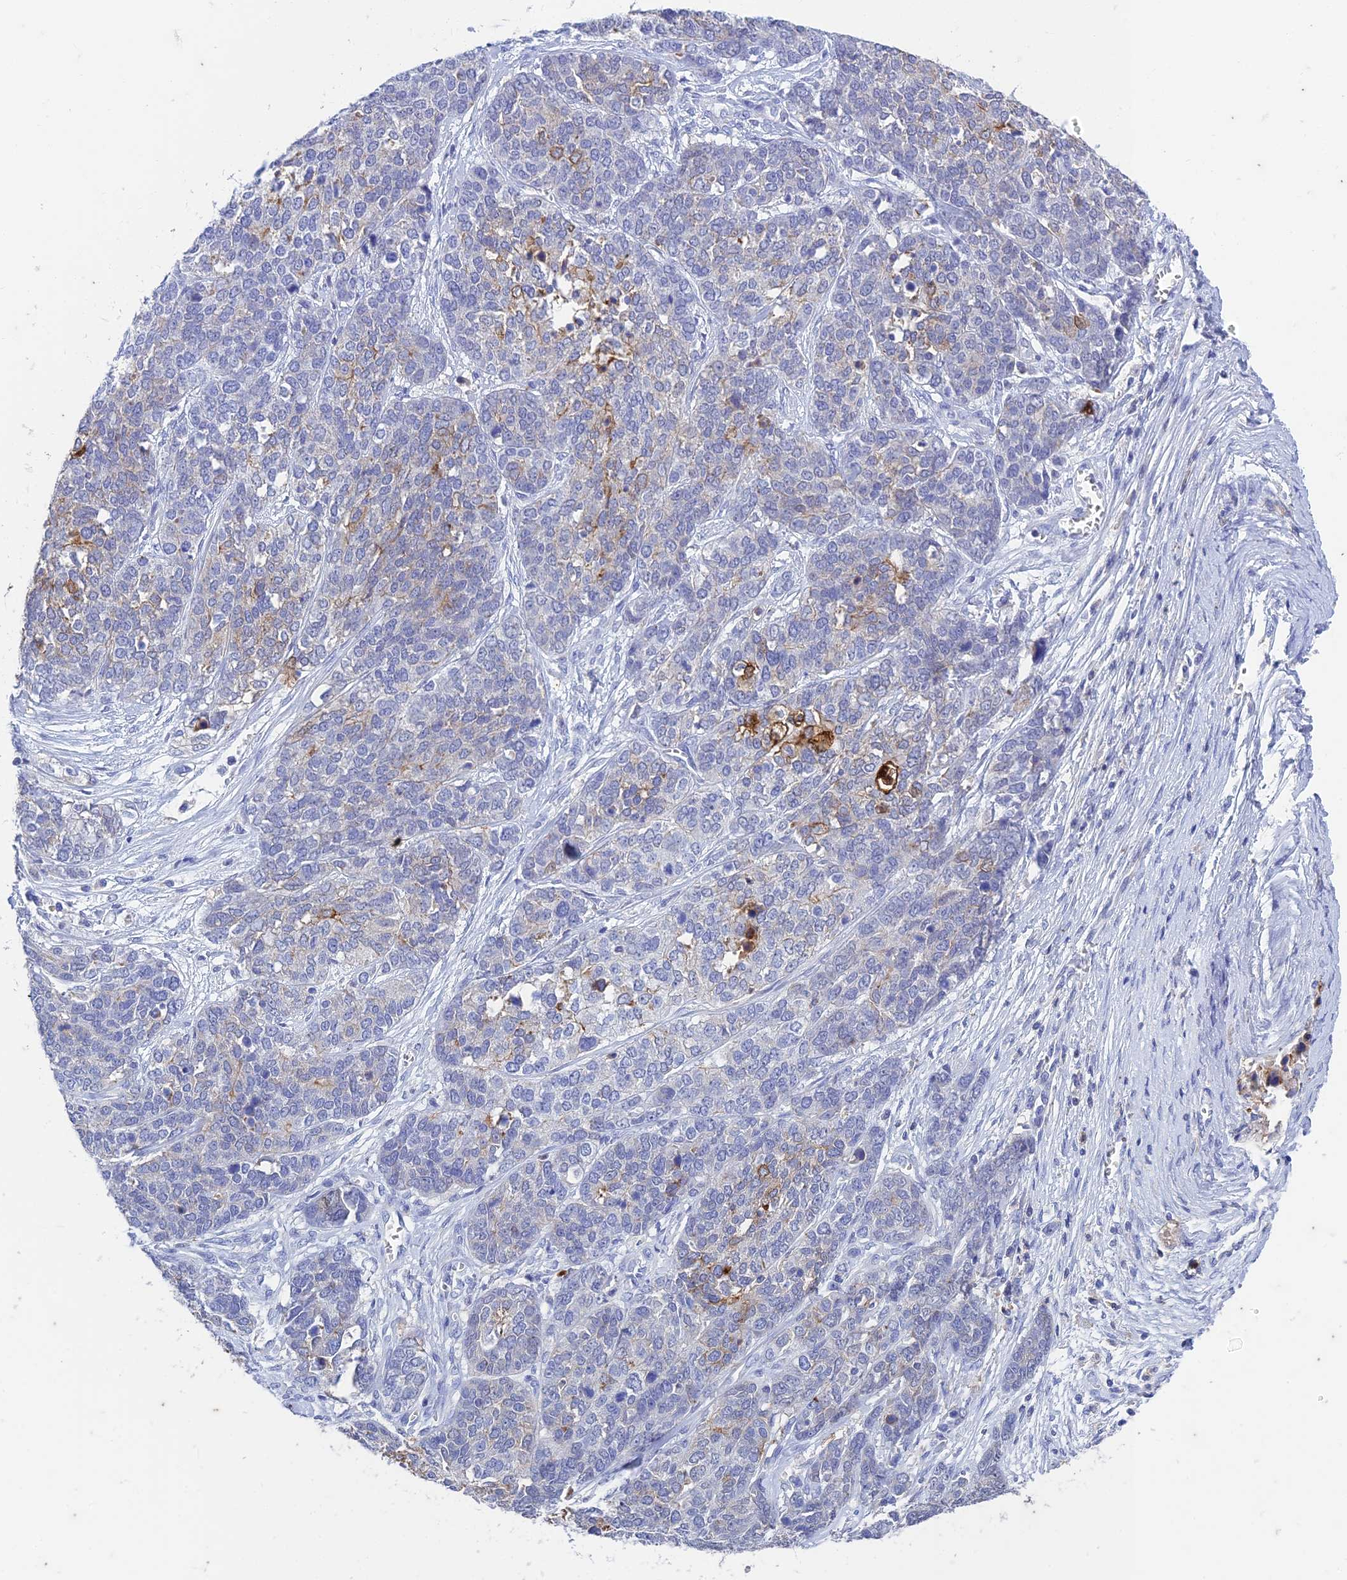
{"staining": {"intensity": "moderate", "quantity": "<25%", "location": "cytoplasmic/membranous"}, "tissue": "ovarian cancer", "cell_type": "Tumor cells", "image_type": "cancer", "snomed": [{"axis": "morphology", "description": "Cystadenocarcinoma, serous, NOS"}, {"axis": "topography", "description": "Ovary"}], "caption": "Tumor cells display low levels of moderate cytoplasmic/membranous staining in approximately <25% of cells in human ovarian cancer. (brown staining indicates protein expression, while blue staining denotes nuclei).", "gene": "FGF7", "patient": {"sex": "female", "age": 44}}